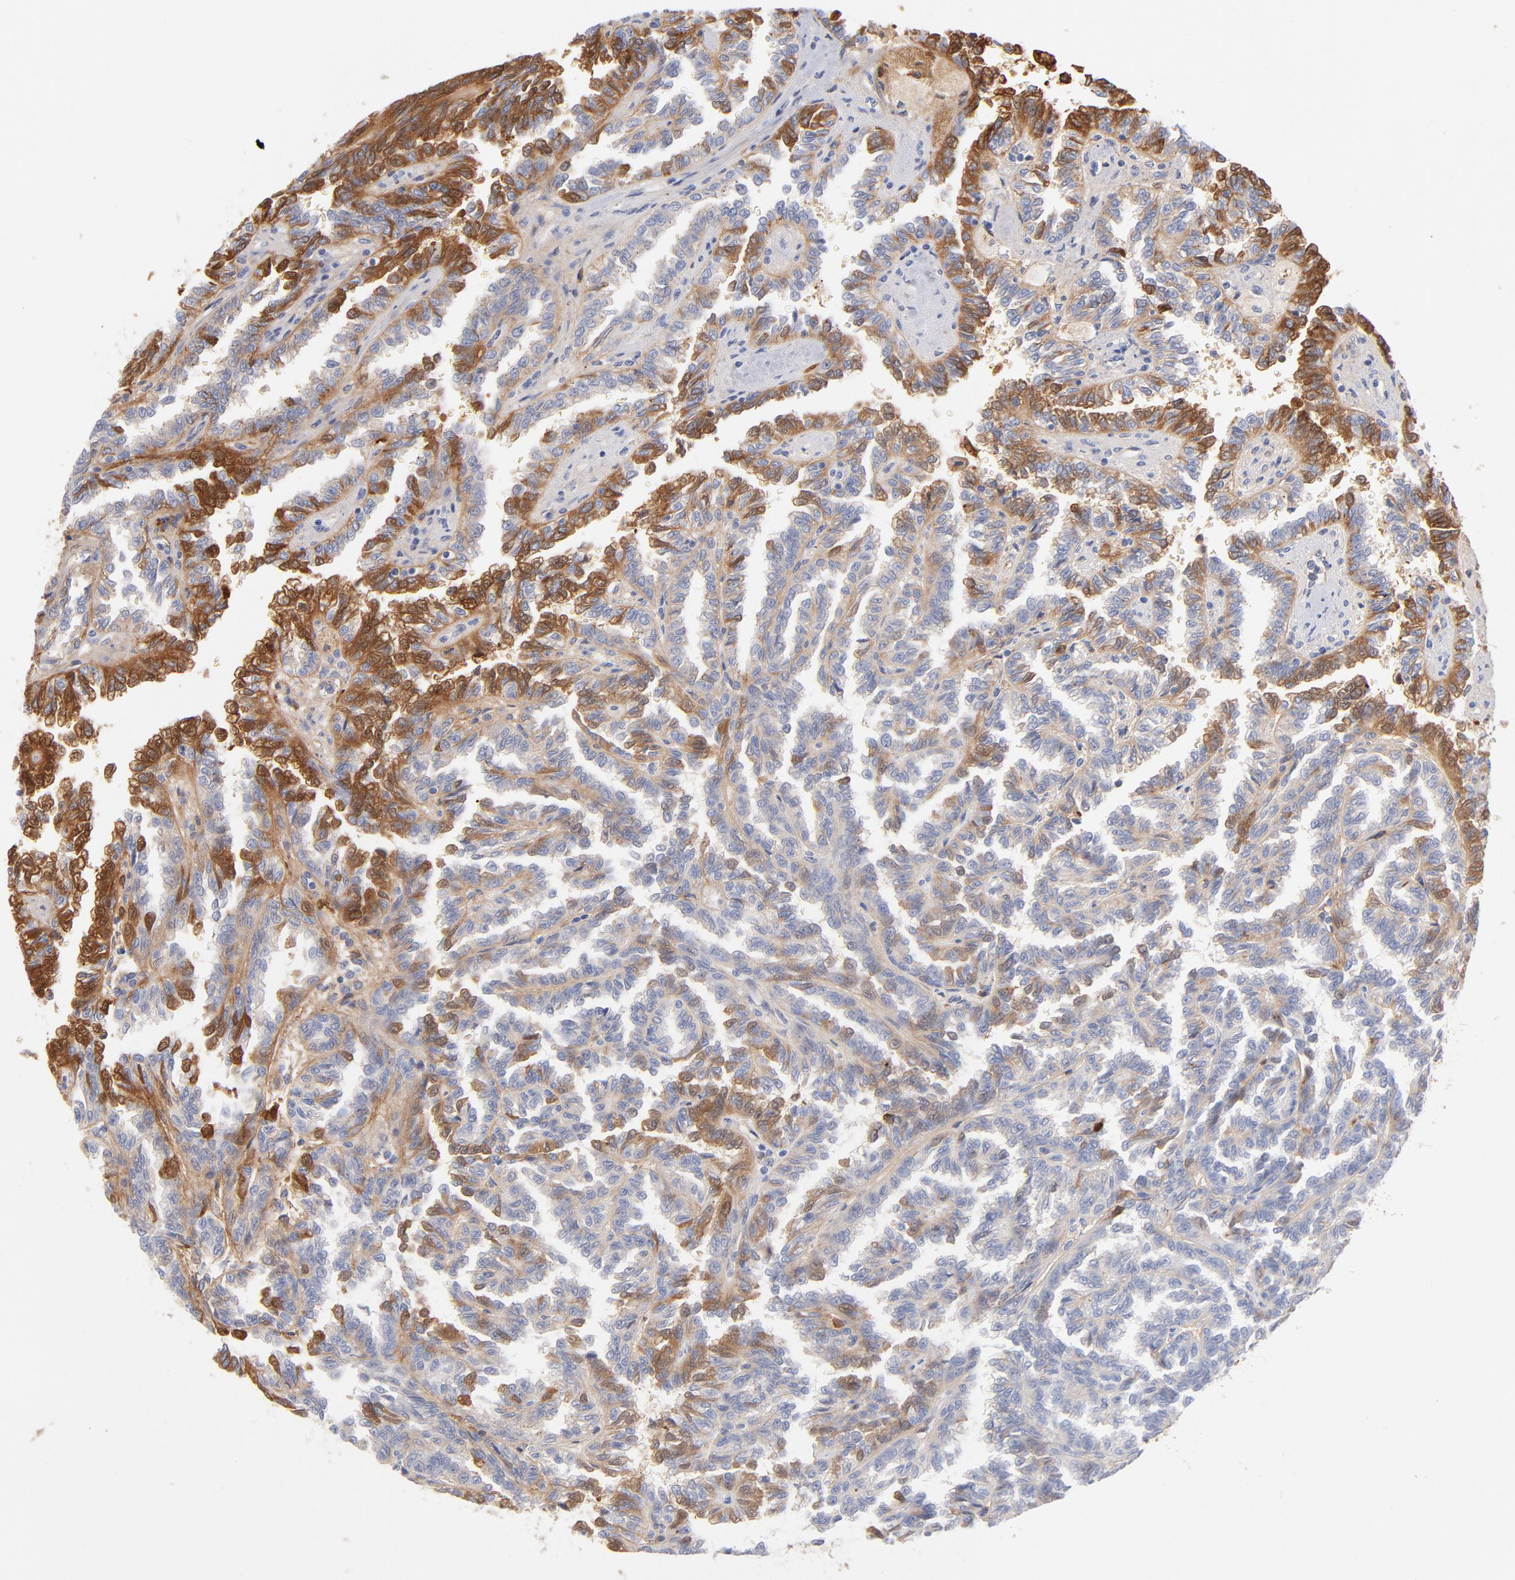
{"staining": {"intensity": "moderate", "quantity": "25%-75%", "location": "cytoplasmic/membranous"}, "tissue": "renal cancer", "cell_type": "Tumor cells", "image_type": "cancer", "snomed": [{"axis": "morphology", "description": "Inflammation, NOS"}, {"axis": "morphology", "description": "Adenocarcinoma, NOS"}, {"axis": "topography", "description": "Kidney"}], "caption": "Immunohistochemical staining of renal adenocarcinoma shows medium levels of moderate cytoplasmic/membranous protein positivity in about 25%-75% of tumor cells. The staining was performed using DAB (3,3'-diaminobenzidine), with brown indicating positive protein expression. Nuclei are stained blue with hematoxylin.", "gene": "C3", "patient": {"sex": "male", "age": 68}}